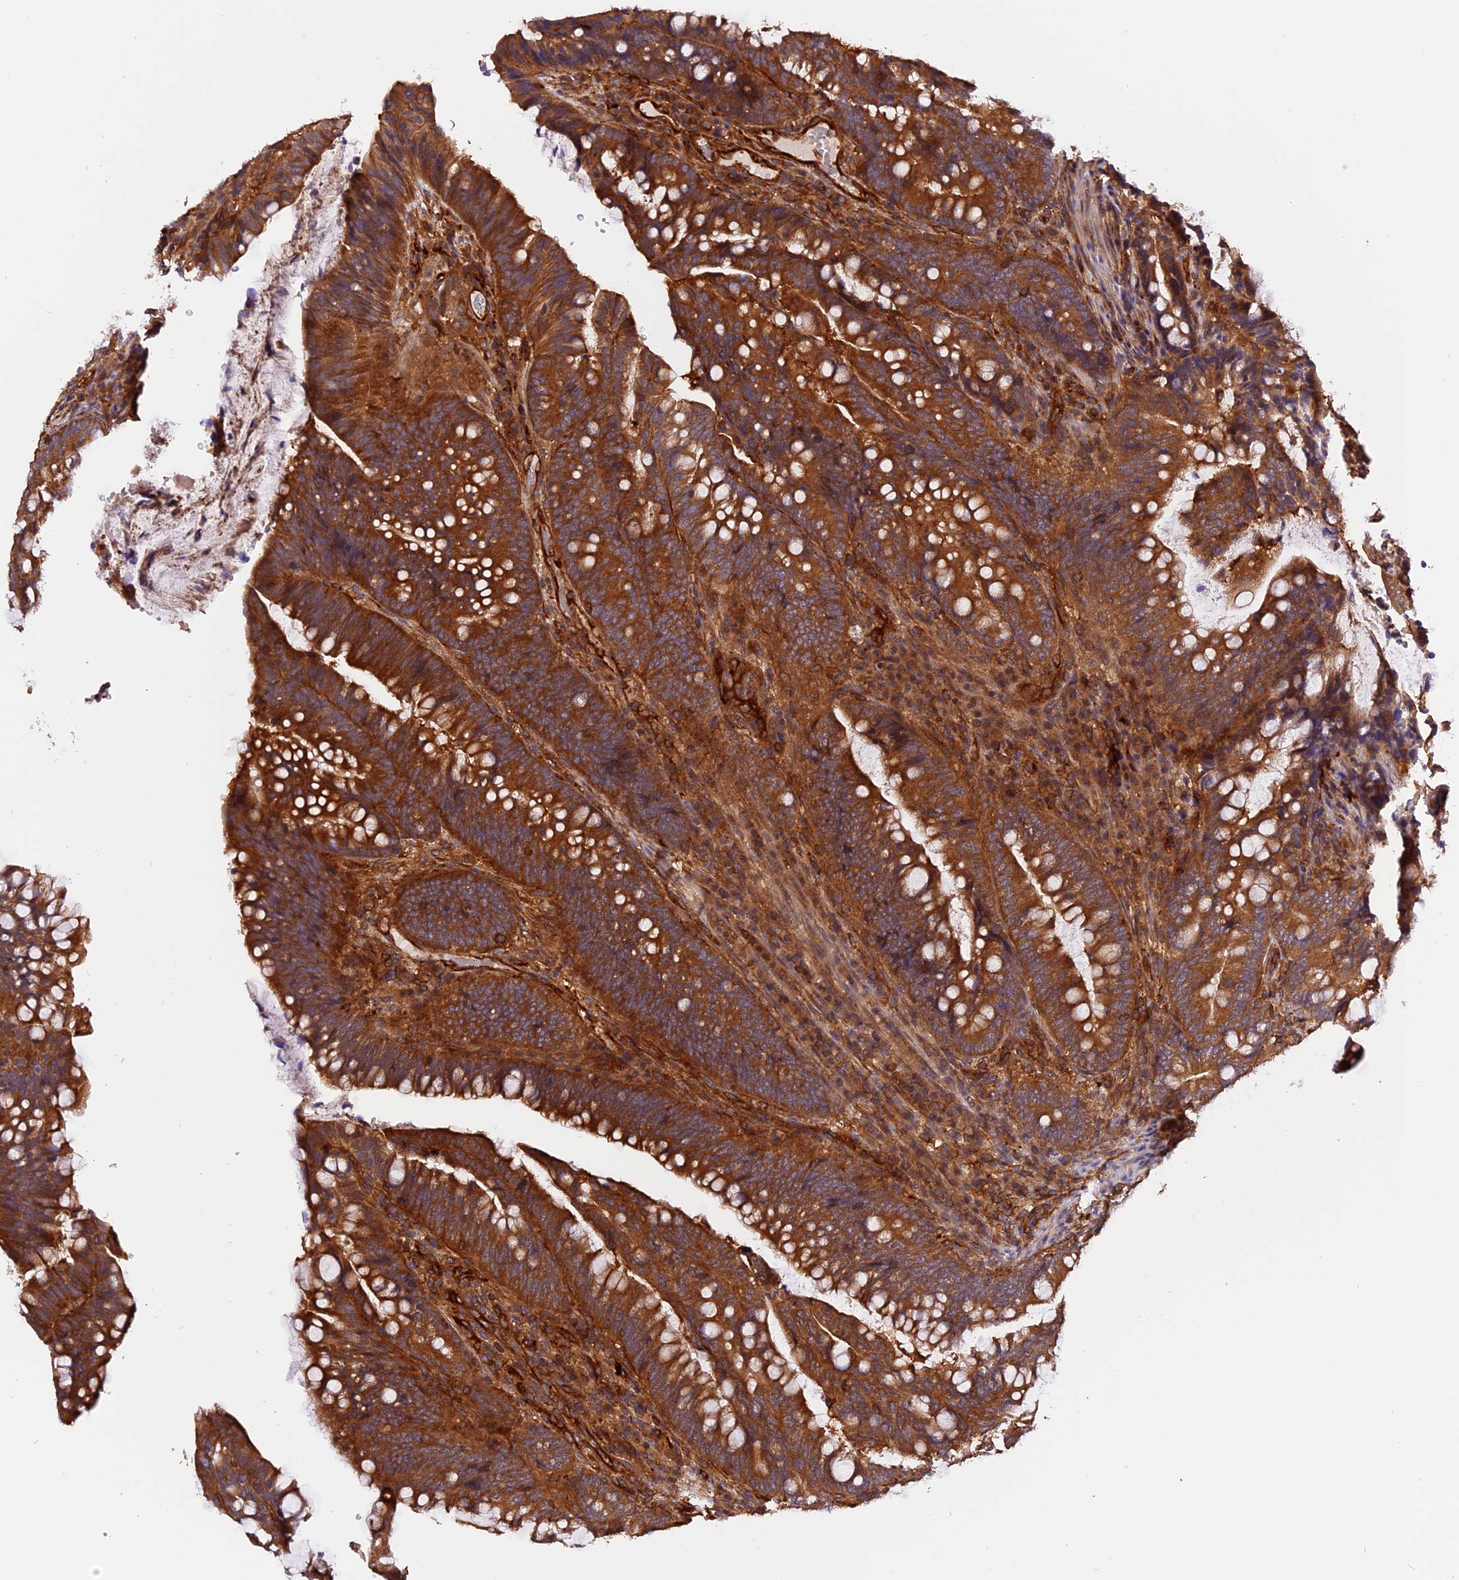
{"staining": {"intensity": "strong", "quantity": ">75%", "location": "cytoplasmic/membranous"}, "tissue": "colorectal cancer", "cell_type": "Tumor cells", "image_type": "cancer", "snomed": [{"axis": "morphology", "description": "Adenocarcinoma, NOS"}, {"axis": "topography", "description": "Colon"}], "caption": "A brown stain shows strong cytoplasmic/membranous positivity of a protein in human colorectal adenocarcinoma tumor cells.", "gene": "C5orf22", "patient": {"sex": "female", "age": 66}}